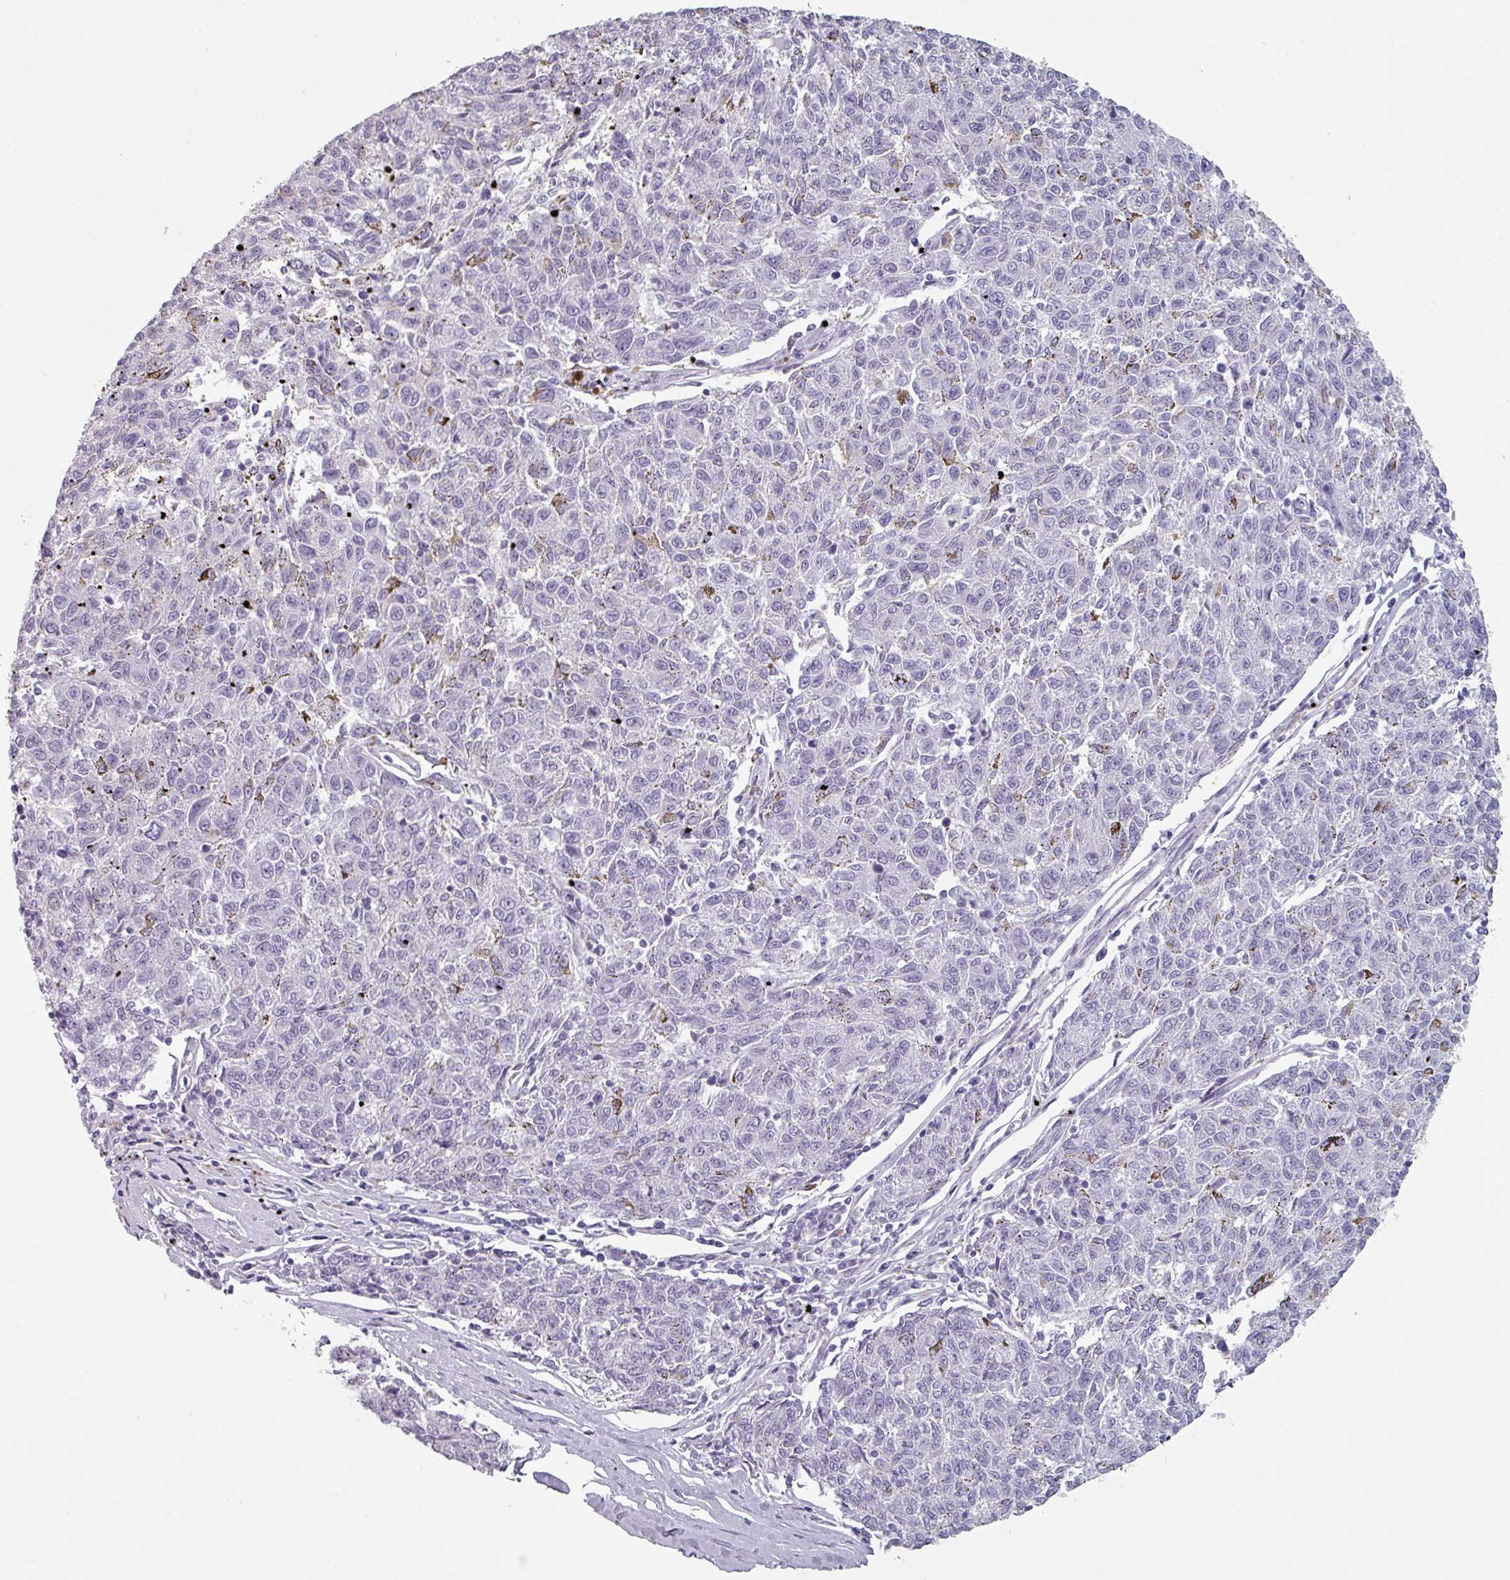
{"staining": {"intensity": "negative", "quantity": "none", "location": "none"}, "tissue": "melanoma", "cell_type": "Tumor cells", "image_type": "cancer", "snomed": [{"axis": "morphology", "description": "Malignant melanoma, NOS"}, {"axis": "topography", "description": "Skin"}], "caption": "A high-resolution micrograph shows immunohistochemistry staining of melanoma, which displays no significant expression in tumor cells.", "gene": "SLC35G2", "patient": {"sex": "female", "age": 72}}